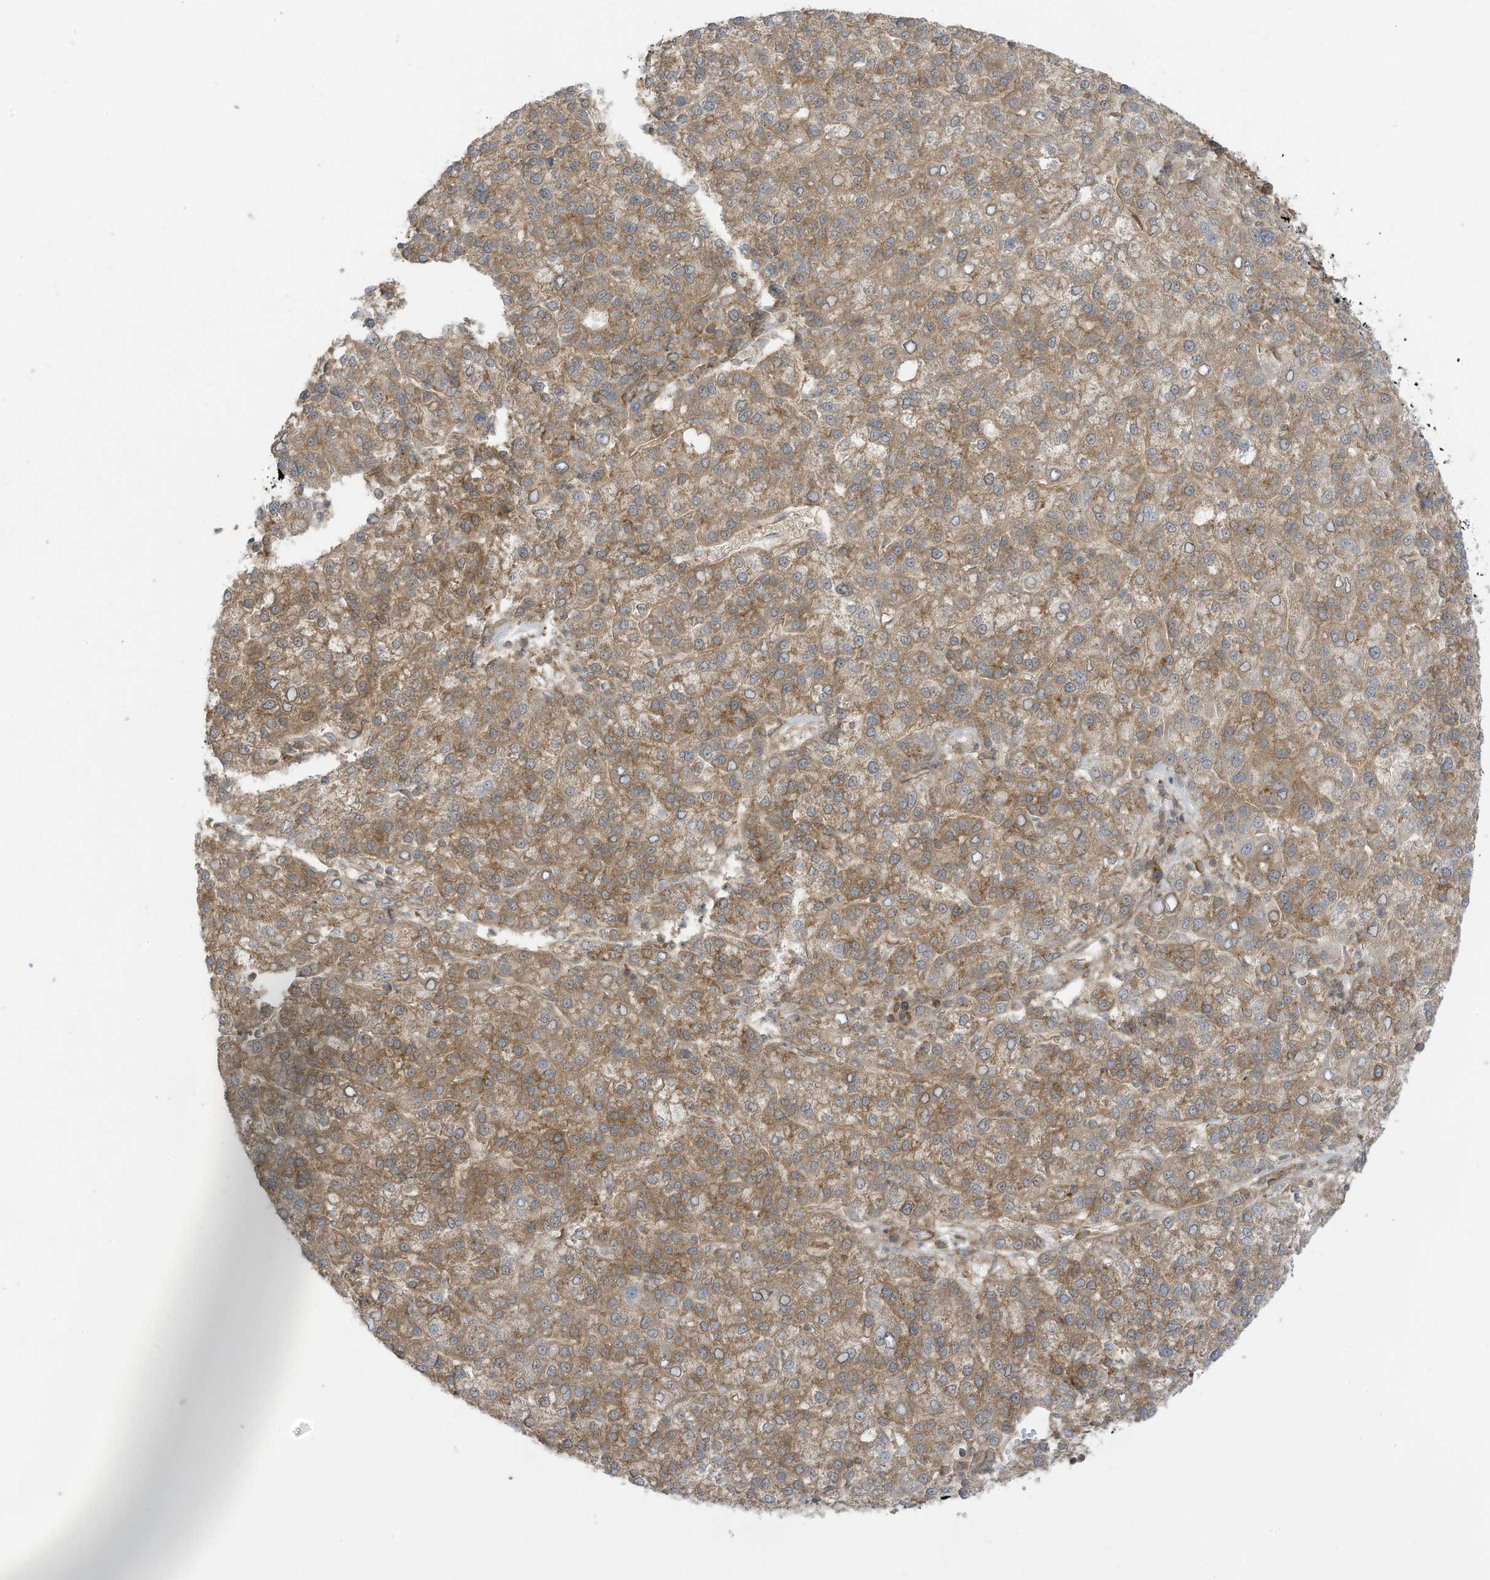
{"staining": {"intensity": "moderate", "quantity": ">75%", "location": "cytoplasmic/membranous"}, "tissue": "liver cancer", "cell_type": "Tumor cells", "image_type": "cancer", "snomed": [{"axis": "morphology", "description": "Carcinoma, Hepatocellular, NOS"}, {"axis": "topography", "description": "Liver"}], "caption": "A brown stain highlights moderate cytoplasmic/membranous staining of a protein in liver cancer (hepatocellular carcinoma) tumor cells.", "gene": "REPS1", "patient": {"sex": "female", "age": 58}}